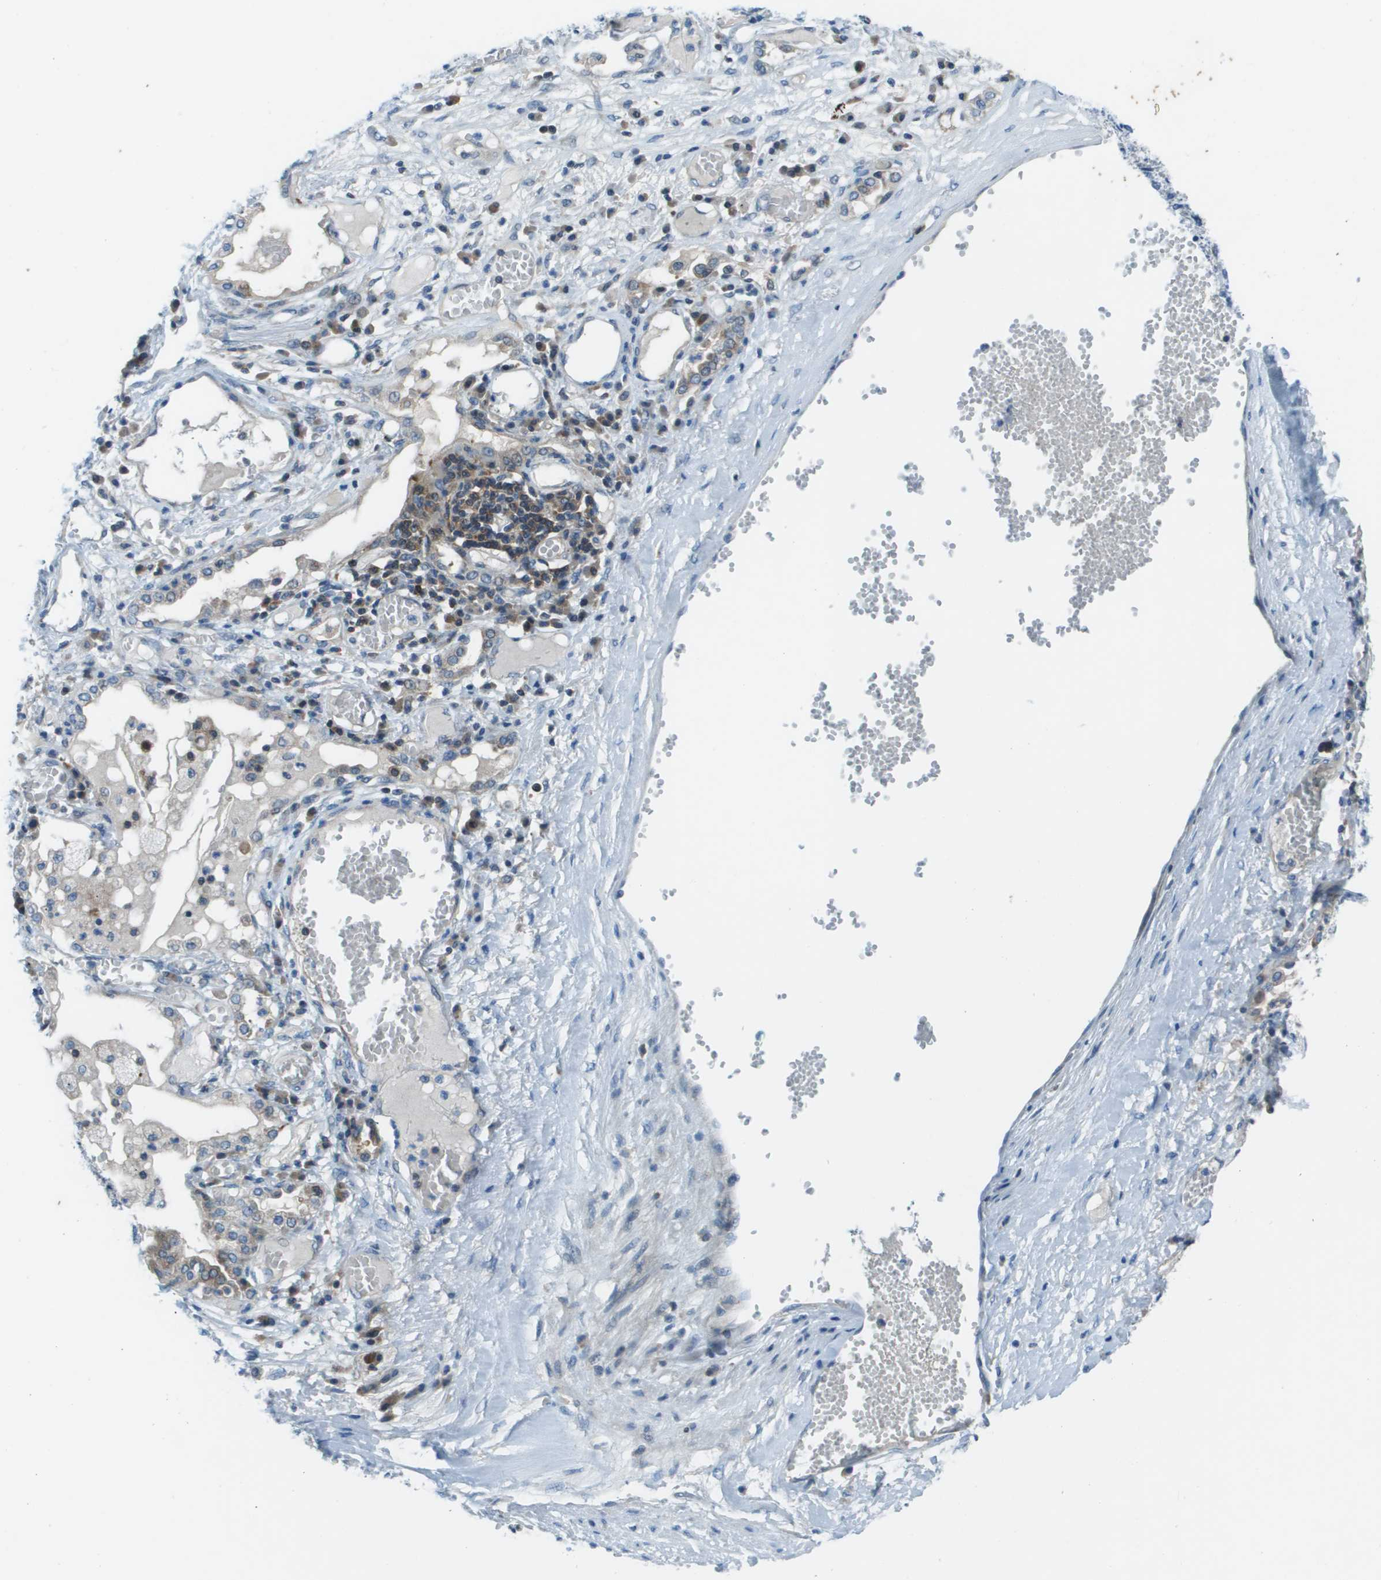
{"staining": {"intensity": "negative", "quantity": "none", "location": "none"}, "tissue": "lung cancer", "cell_type": "Tumor cells", "image_type": "cancer", "snomed": [{"axis": "morphology", "description": "Squamous cell carcinoma, NOS"}, {"axis": "topography", "description": "Lung"}], "caption": "The photomicrograph displays no staining of tumor cells in lung squamous cell carcinoma. Nuclei are stained in blue.", "gene": "STIP1", "patient": {"sex": "male", "age": 71}}